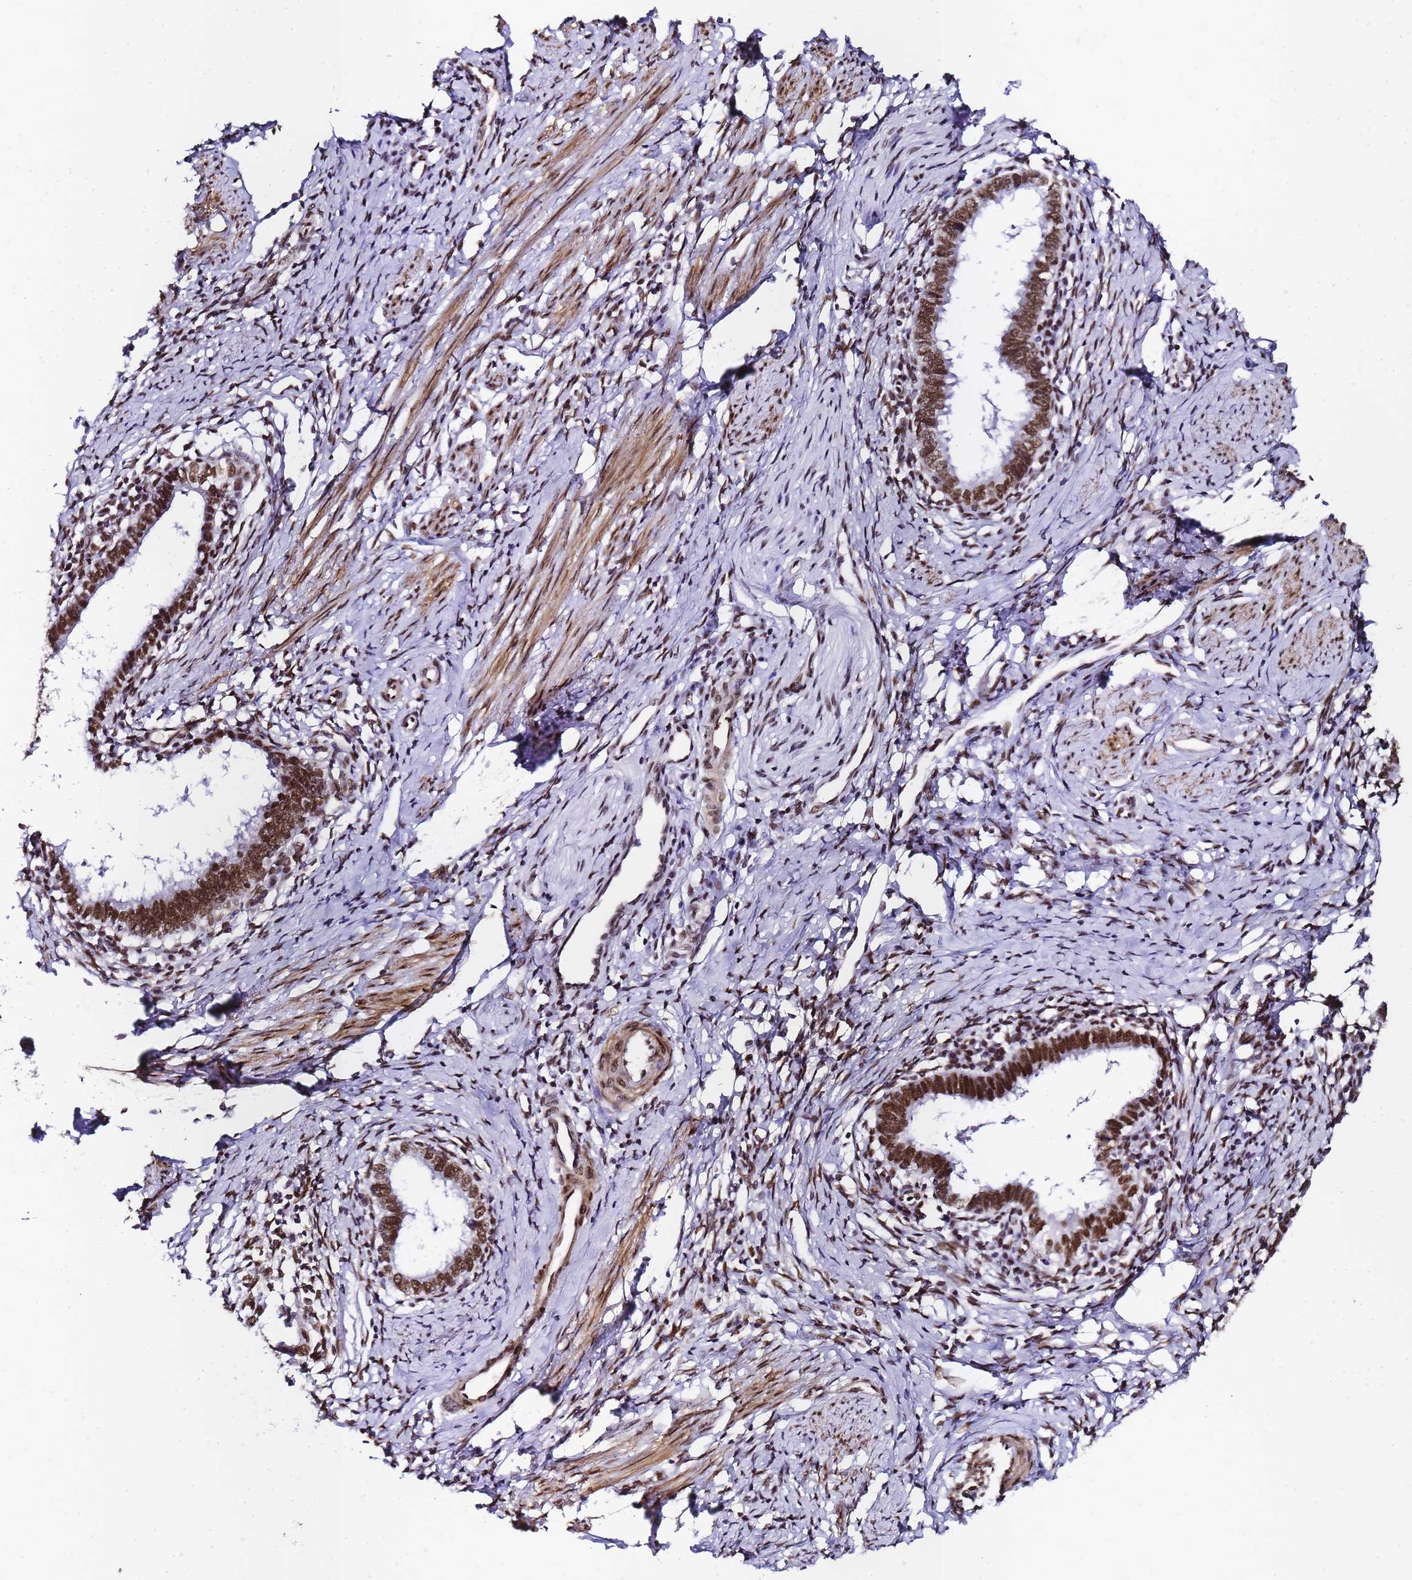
{"staining": {"intensity": "strong", "quantity": ">75%", "location": "nuclear"}, "tissue": "cervical cancer", "cell_type": "Tumor cells", "image_type": "cancer", "snomed": [{"axis": "morphology", "description": "Adenocarcinoma, NOS"}, {"axis": "topography", "description": "Cervix"}], "caption": "IHC image of neoplastic tissue: human cervical cancer stained using immunohistochemistry shows high levels of strong protein expression localized specifically in the nuclear of tumor cells, appearing as a nuclear brown color.", "gene": "POLR1A", "patient": {"sex": "female", "age": 36}}